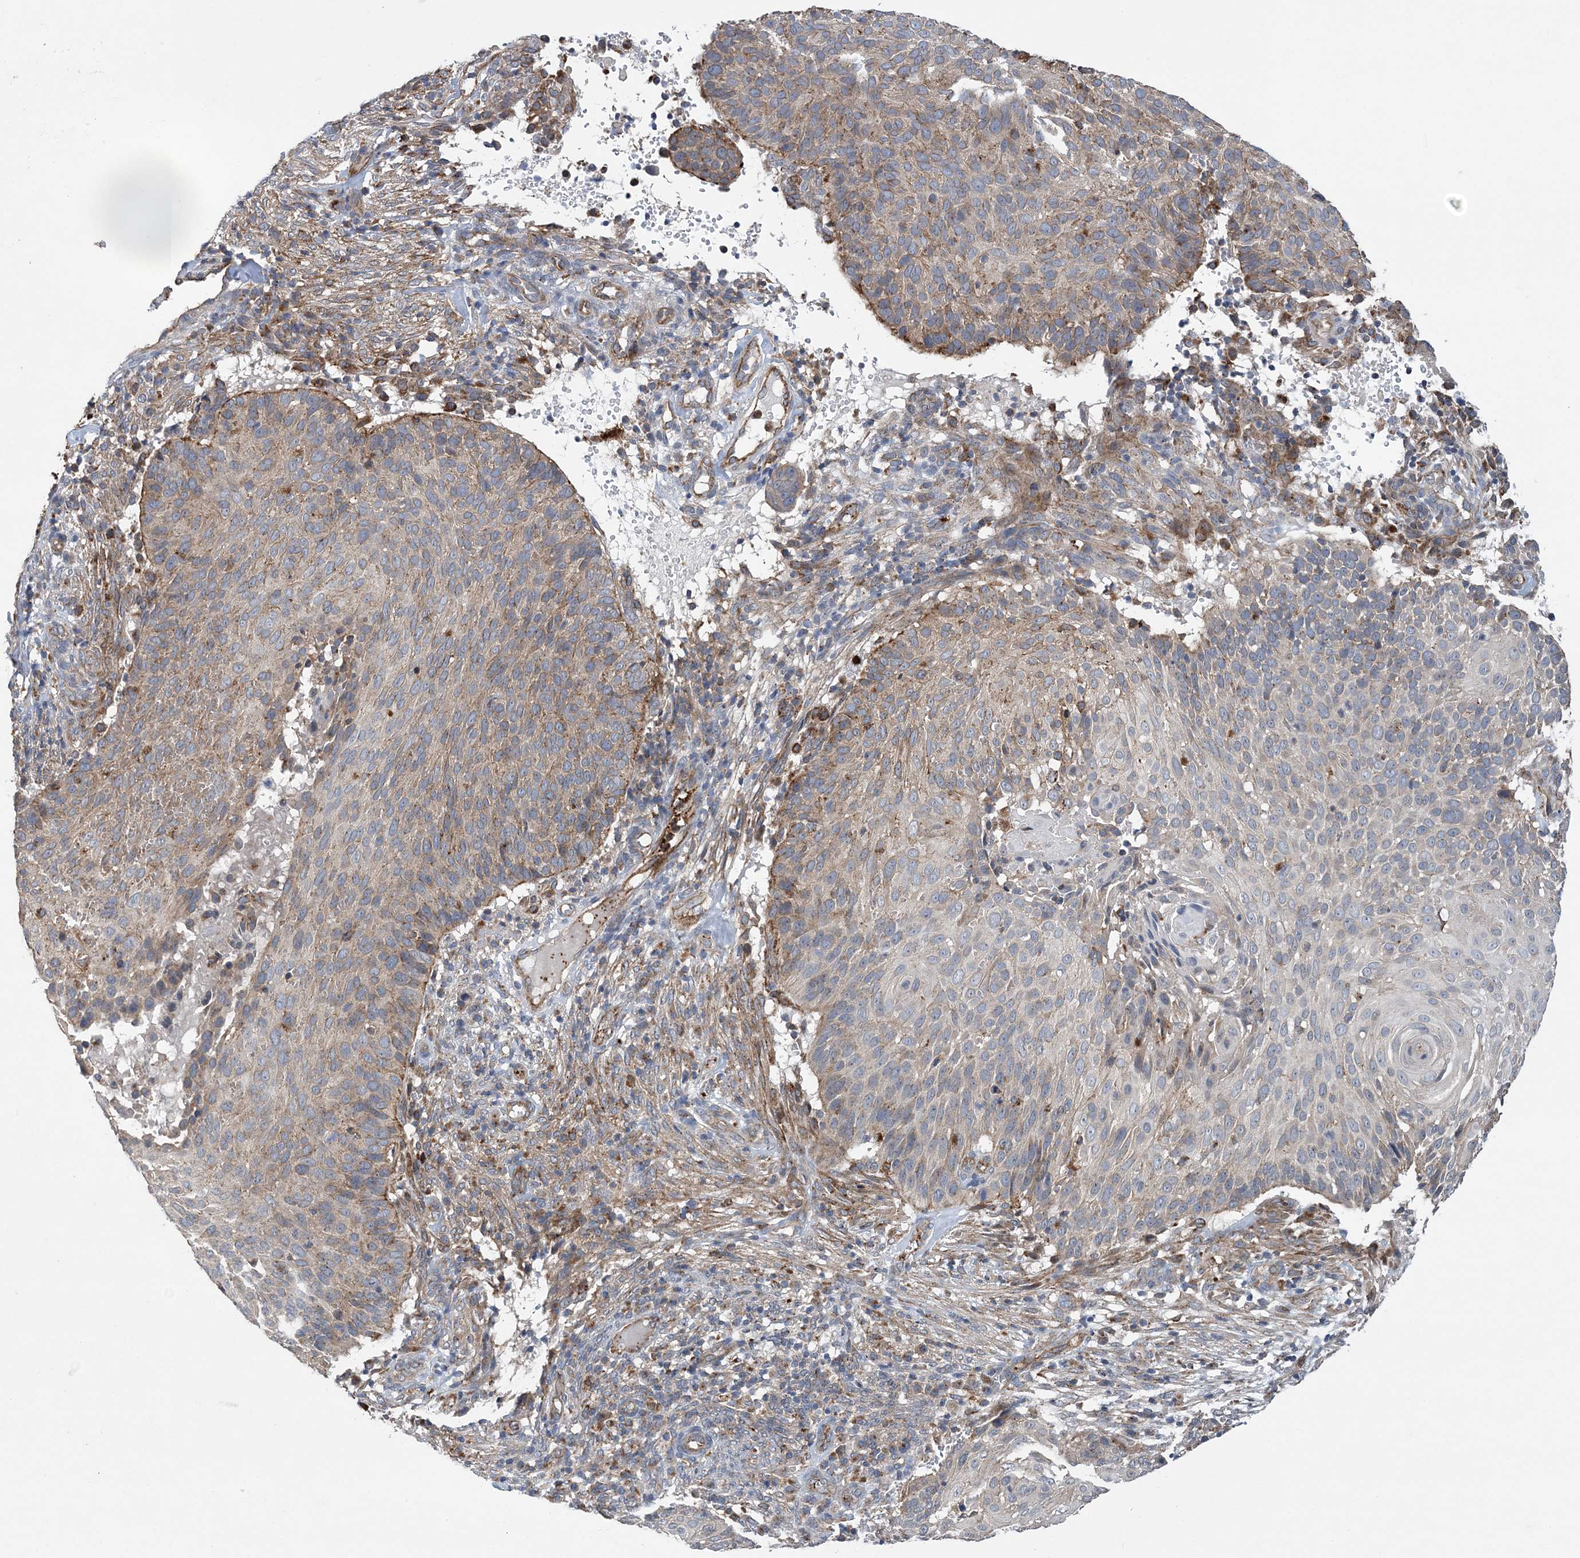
{"staining": {"intensity": "weak", "quantity": "<25%", "location": "cytoplasmic/membranous"}, "tissue": "cervical cancer", "cell_type": "Tumor cells", "image_type": "cancer", "snomed": [{"axis": "morphology", "description": "Squamous cell carcinoma, NOS"}, {"axis": "topography", "description": "Cervix"}], "caption": "Tumor cells show no significant protein expression in squamous cell carcinoma (cervical).", "gene": "PTTG1IP", "patient": {"sex": "female", "age": 74}}